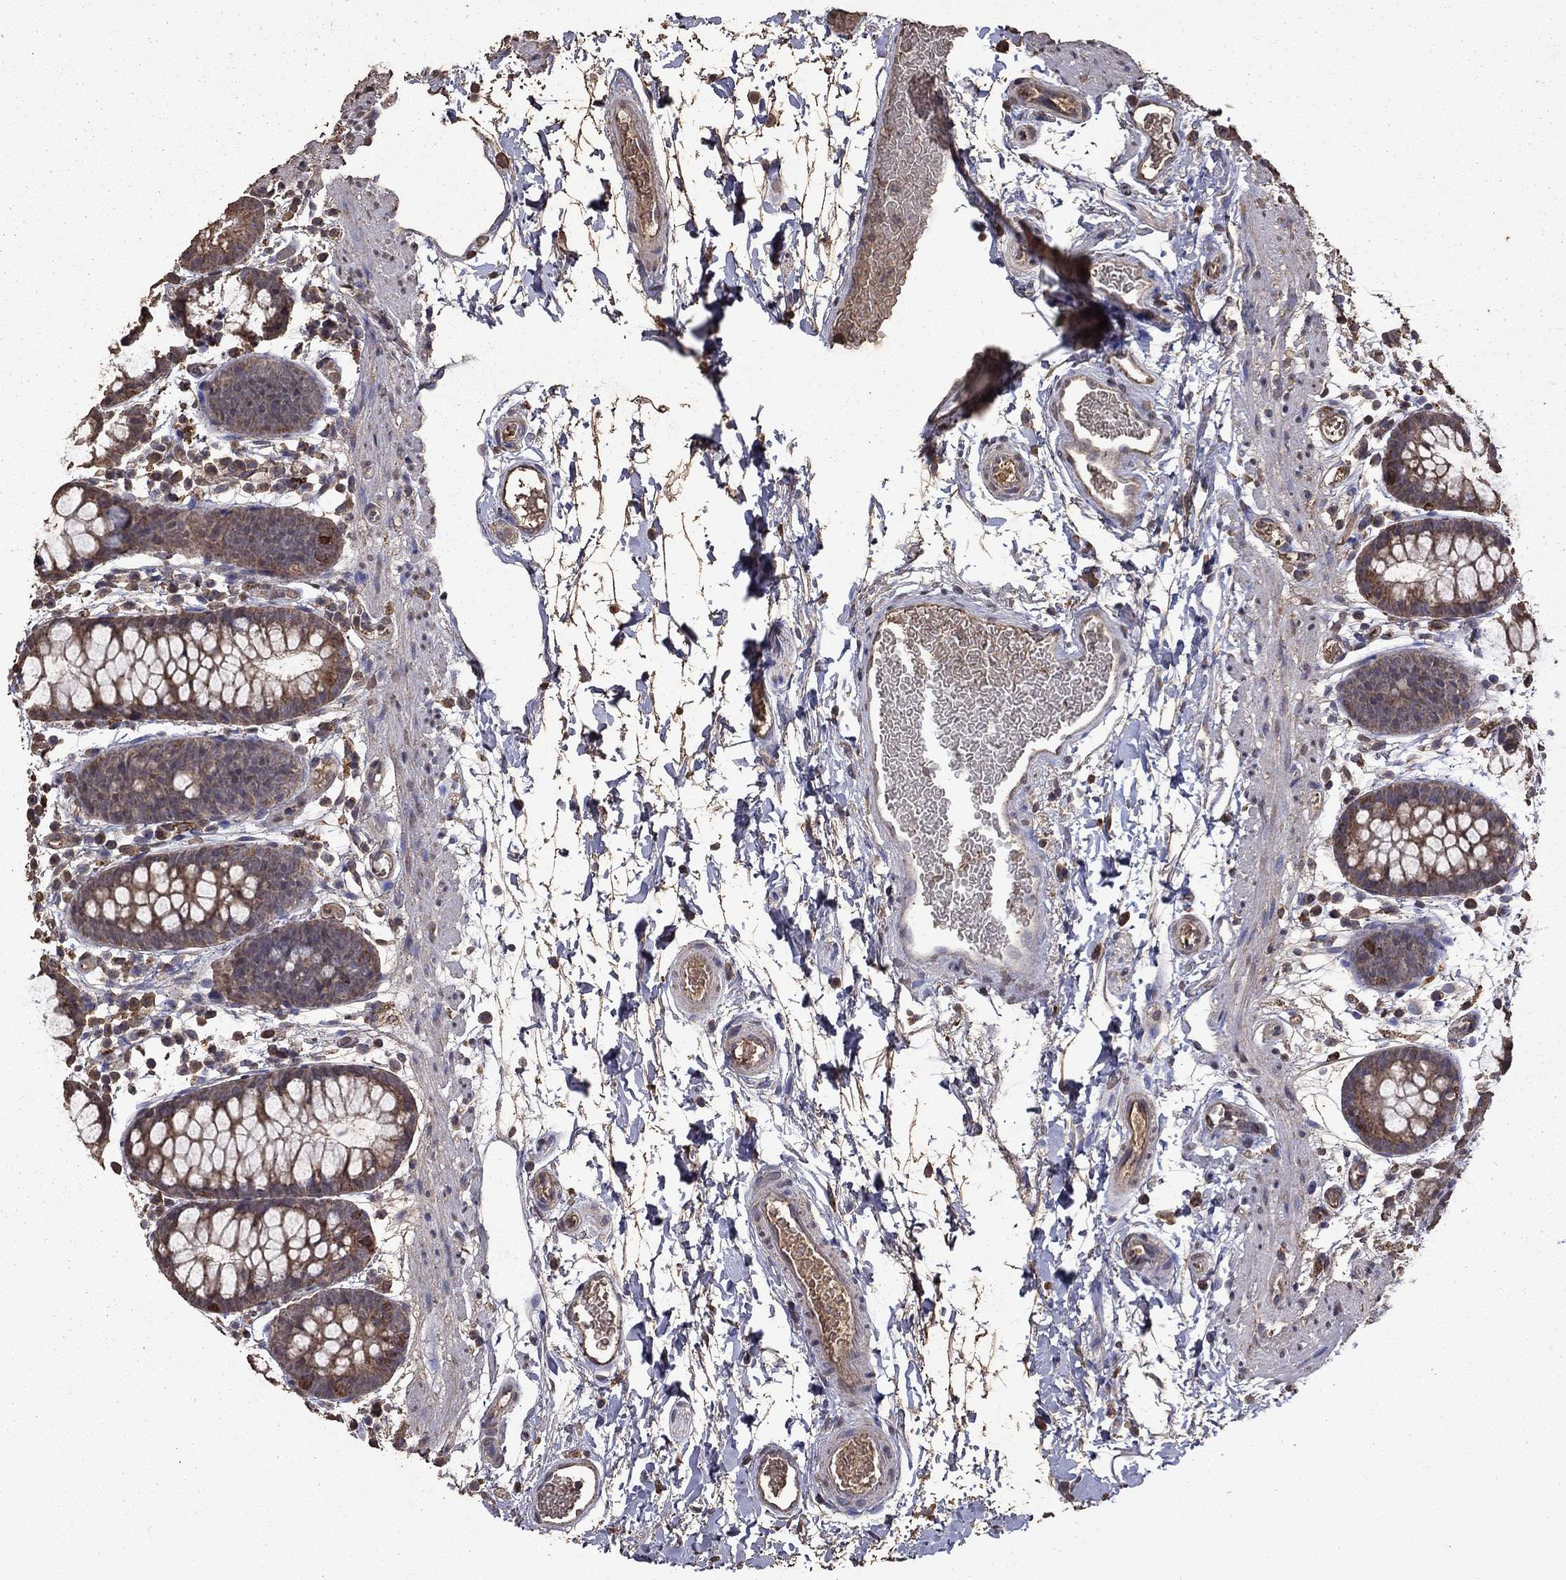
{"staining": {"intensity": "moderate", "quantity": ">75%", "location": "cytoplasmic/membranous"}, "tissue": "rectum", "cell_type": "Glandular cells", "image_type": "normal", "snomed": [{"axis": "morphology", "description": "Normal tissue, NOS"}, {"axis": "topography", "description": "Rectum"}], "caption": "The histopathology image exhibits immunohistochemical staining of benign rectum. There is moderate cytoplasmic/membranous staining is identified in approximately >75% of glandular cells.", "gene": "SERPINA5", "patient": {"sex": "male", "age": 57}}